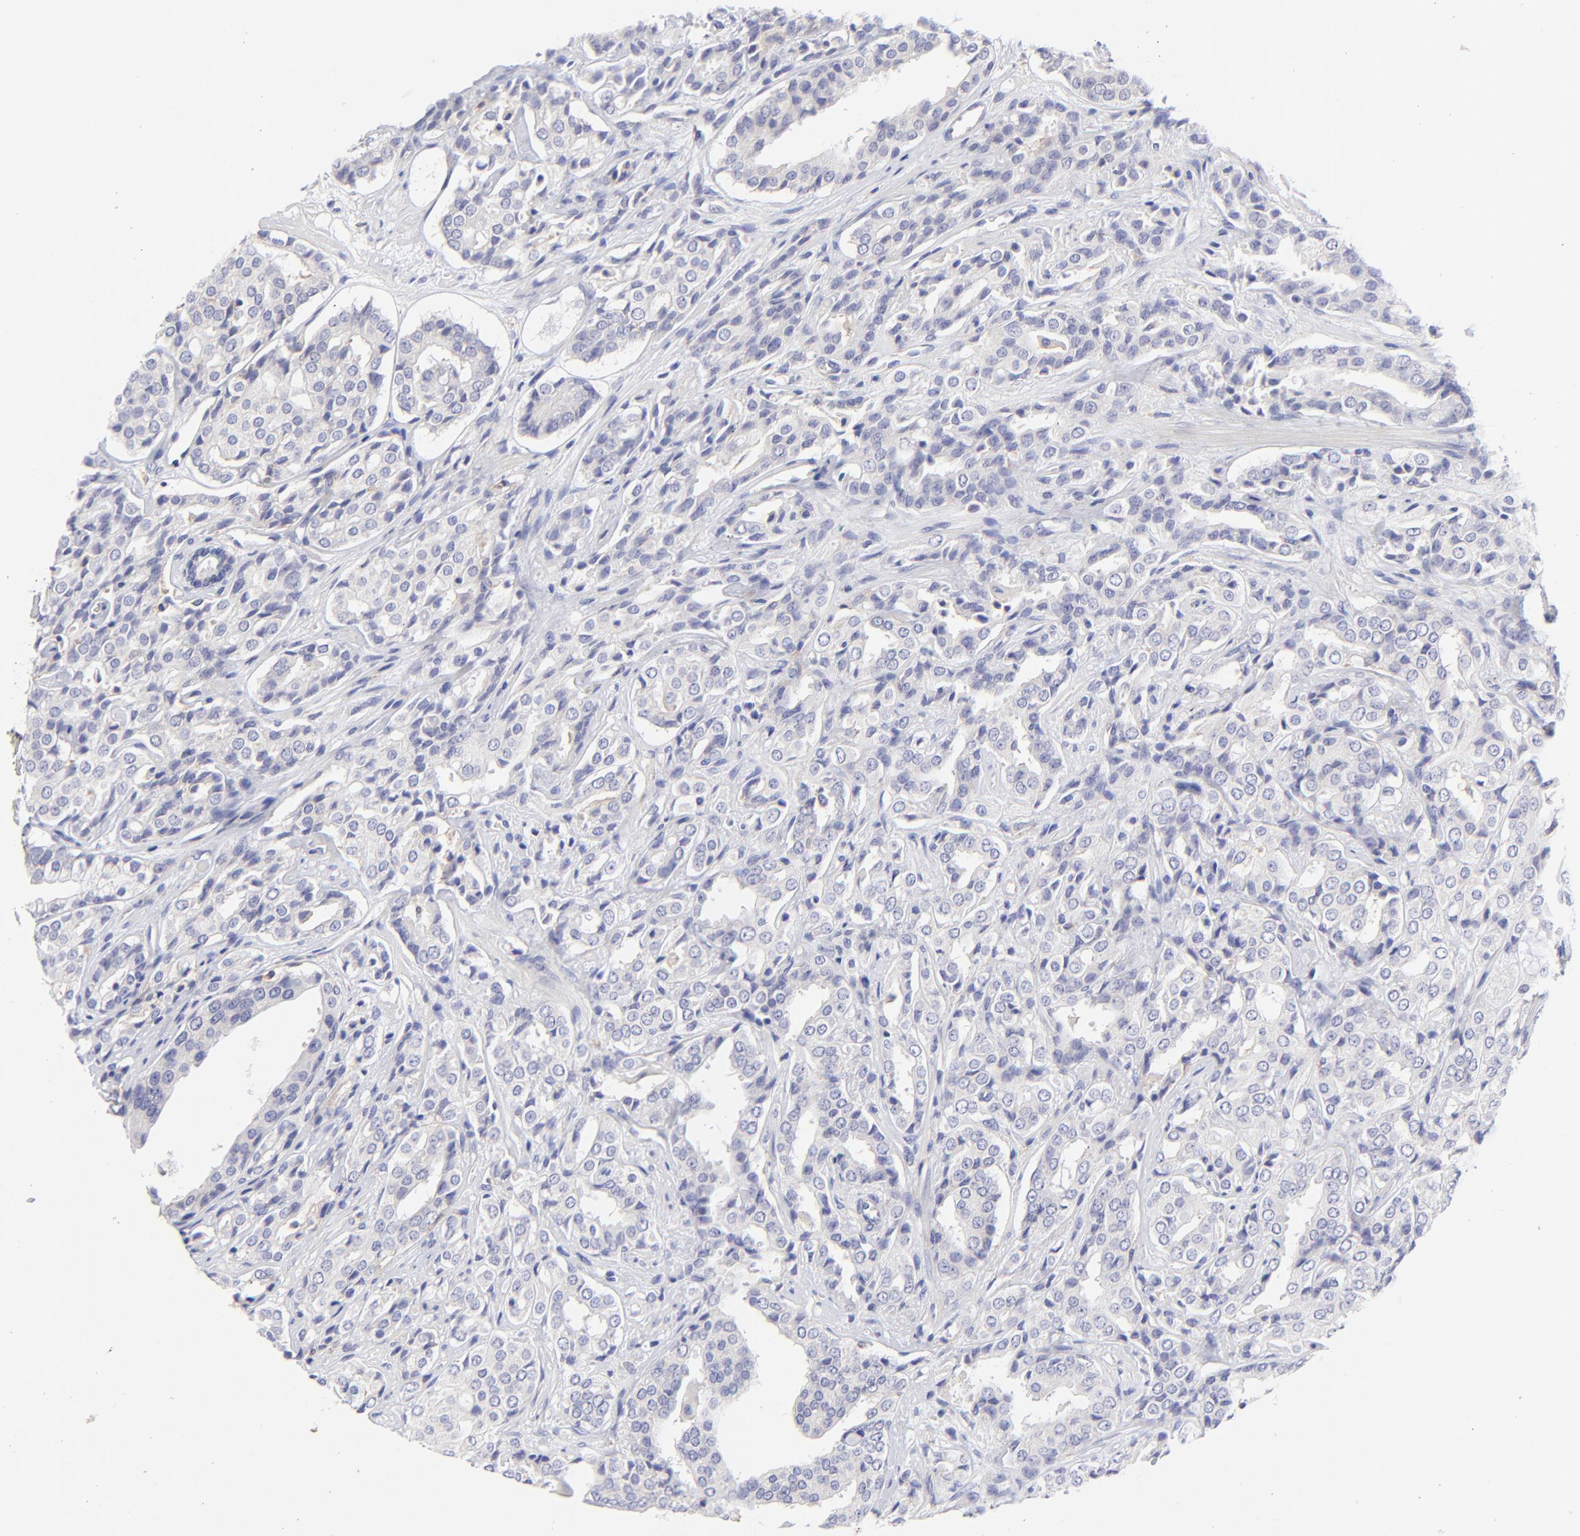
{"staining": {"intensity": "negative", "quantity": "none", "location": "none"}, "tissue": "prostate cancer", "cell_type": "Tumor cells", "image_type": "cancer", "snomed": [{"axis": "morphology", "description": "Adenocarcinoma, Medium grade"}, {"axis": "topography", "description": "Prostate"}], "caption": "This micrograph is of medium-grade adenocarcinoma (prostate) stained with immunohistochemistry (IHC) to label a protein in brown with the nuclei are counter-stained blue. There is no staining in tumor cells. Brightfield microscopy of immunohistochemistry stained with DAB (3,3'-diaminobenzidine) (brown) and hematoxylin (blue), captured at high magnification.", "gene": "LHFPL1", "patient": {"sex": "male", "age": 60}}